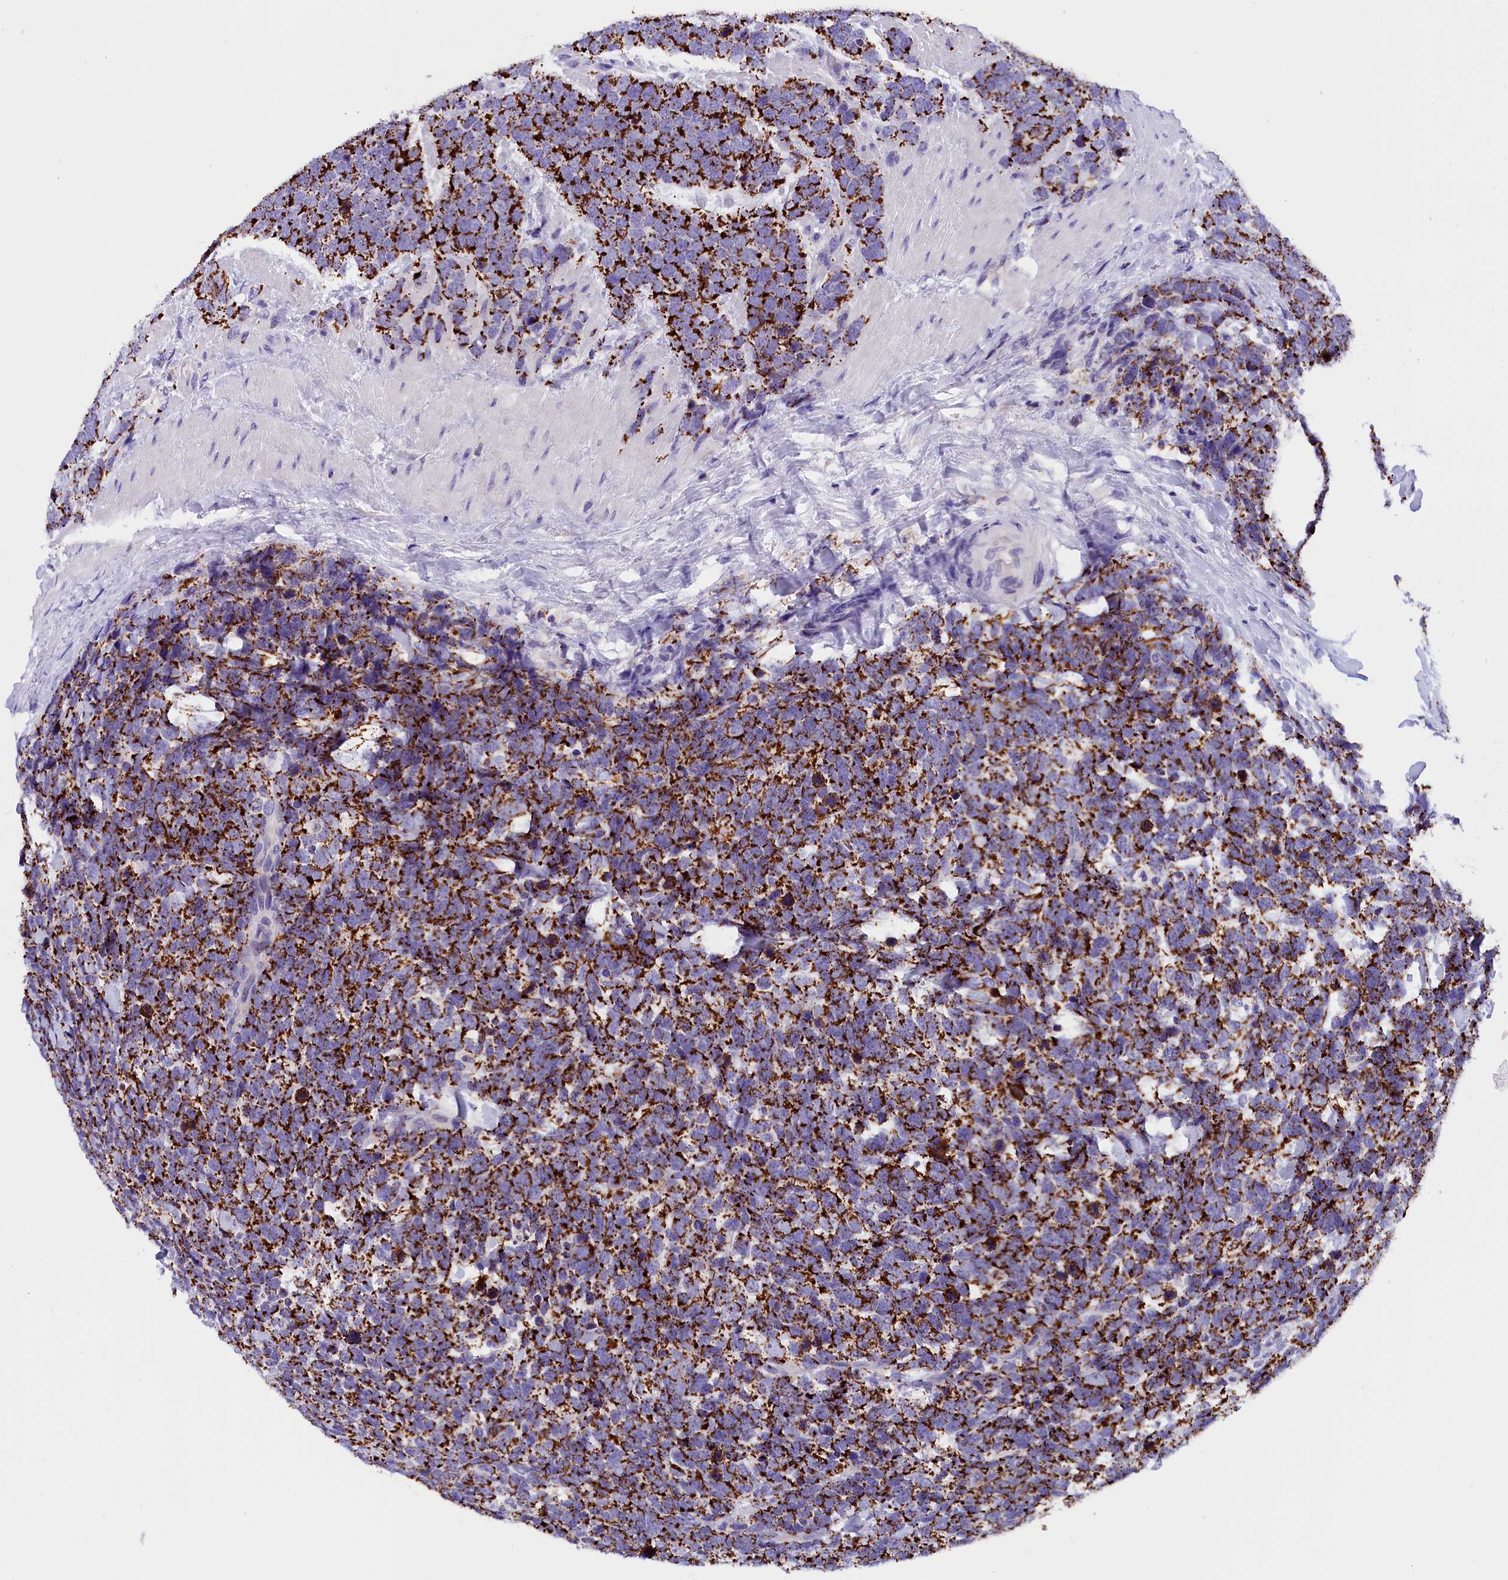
{"staining": {"intensity": "strong", "quantity": ">75%", "location": "cytoplasmic/membranous"}, "tissue": "urothelial cancer", "cell_type": "Tumor cells", "image_type": "cancer", "snomed": [{"axis": "morphology", "description": "Urothelial carcinoma, High grade"}, {"axis": "topography", "description": "Urinary bladder"}], "caption": "Immunohistochemistry (DAB (3,3'-diaminobenzidine)) staining of human urothelial cancer exhibits strong cytoplasmic/membranous protein expression in approximately >75% of tumor cells.", "gene": "ABAT", "patient": {"sex": "female", "age": 82}}